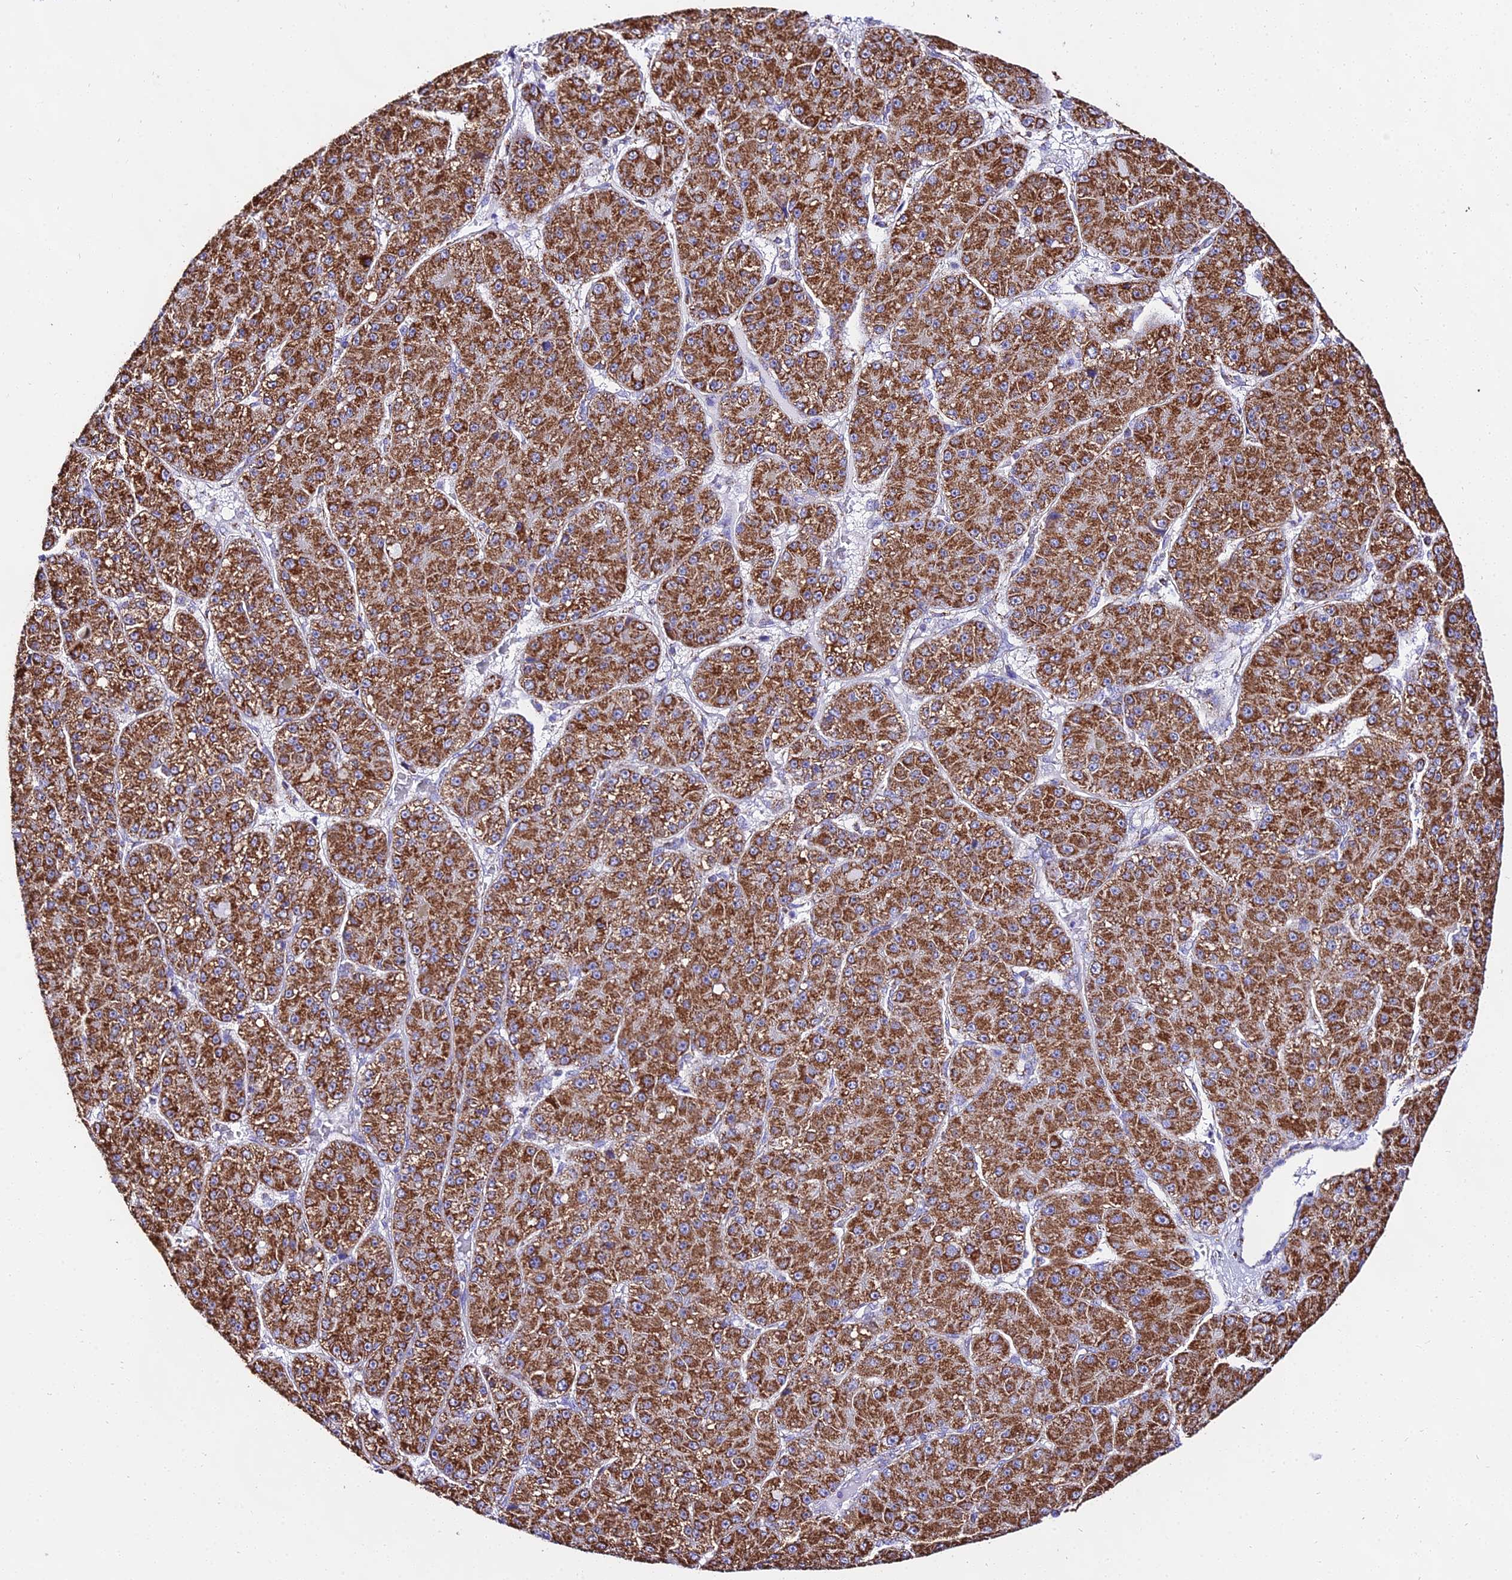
{"staining": {"intensity": "strong", "quantity": ">75%", "location": "cytoplasmic/membranous"}, "tissue": "liver cancer", "cell_type": "Tumor cells", "image_type": "cancer", "snomed": [{"axis": "morphology", "description": "Carcinoma, Hepatocellular, NOS"}, {"axis": "topography", "description": "Liver"}], "caption": "A high amount of strong cytoplasmic/membranous positivity is seen in about >75% of tumor cells in liver hepatocellular carcinoma tissue.", "gene": "ATP5PD", "patient": {"sex": "male", "age": 67}}